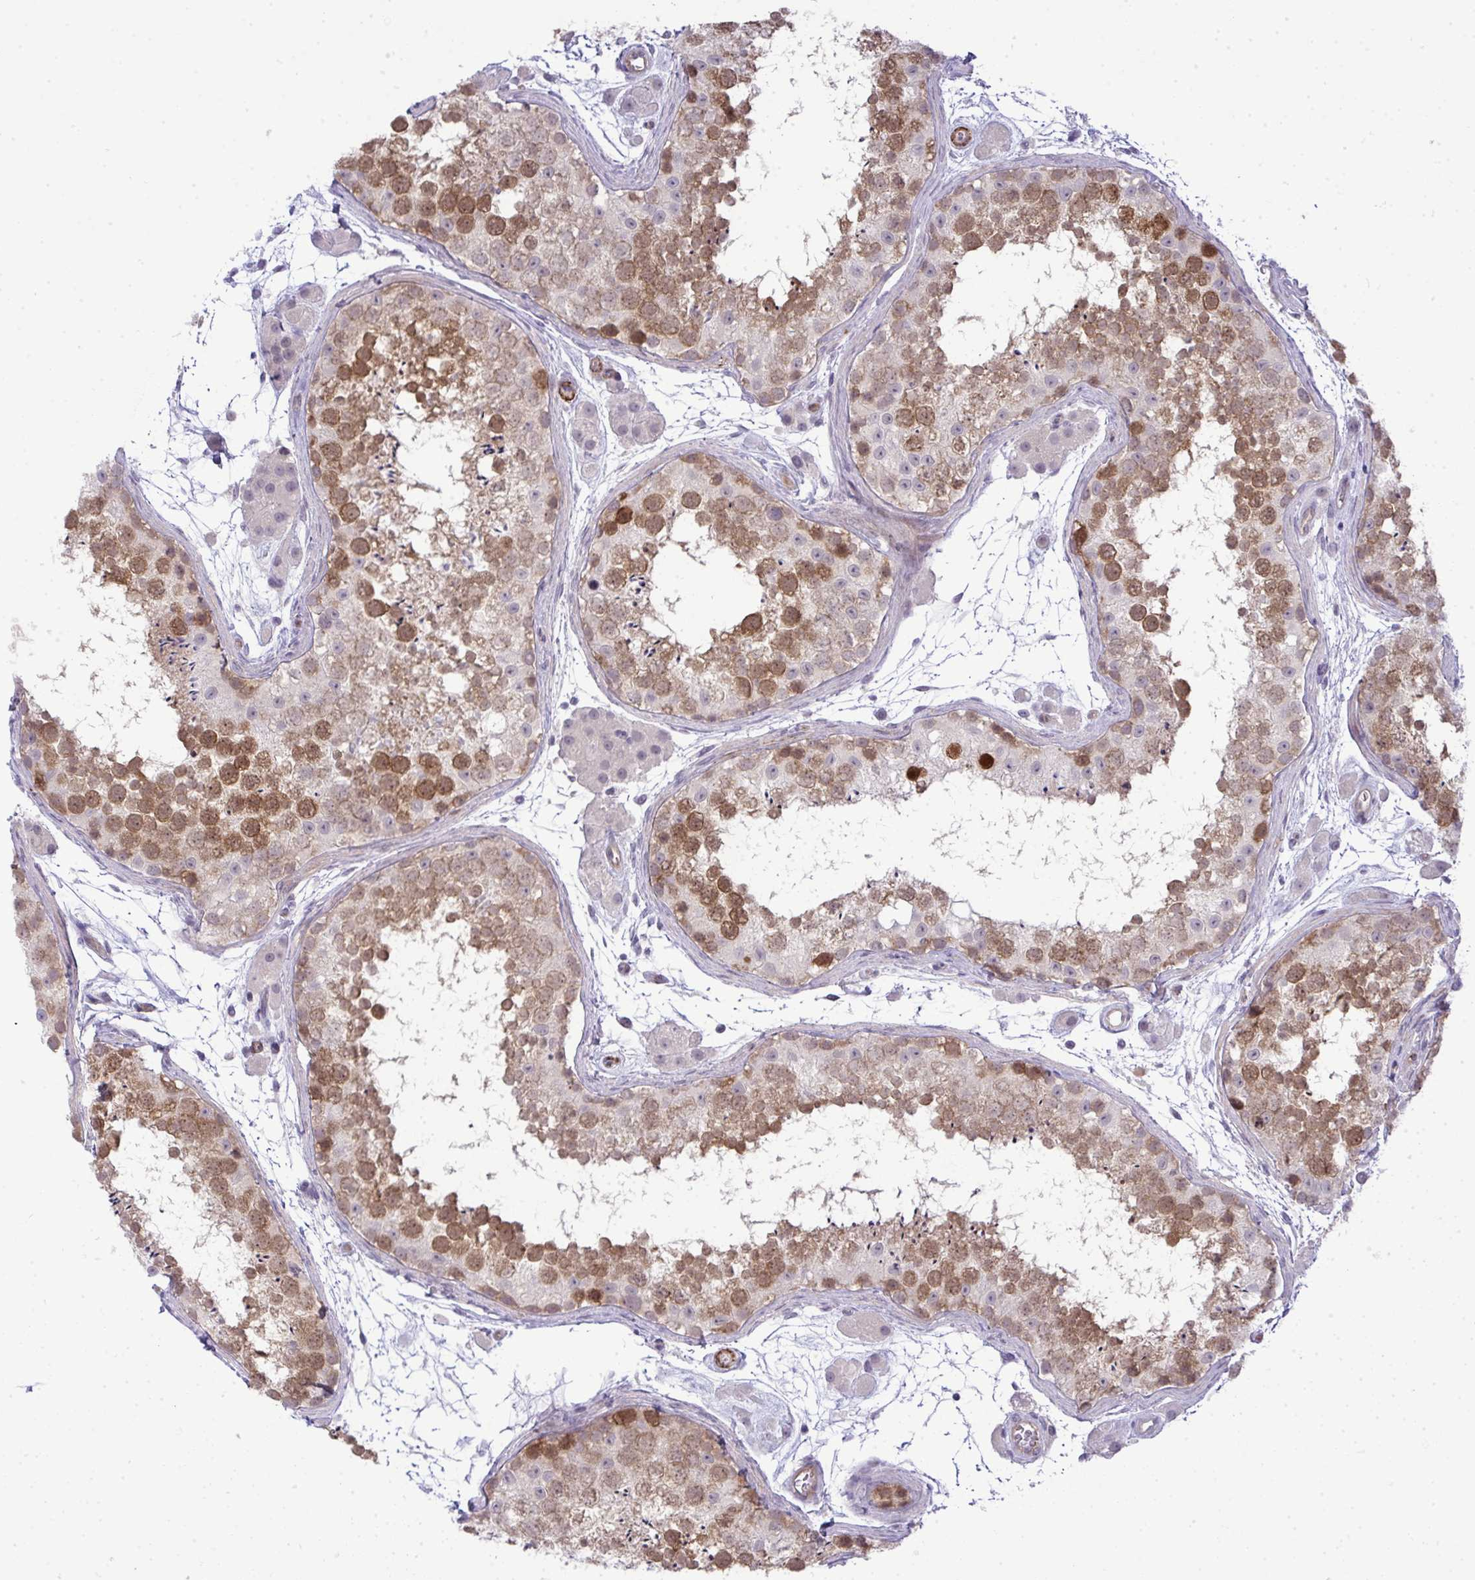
{"staining": {"intensity": "moderate", "quantity": "25%-75%", "location": "cytoplasmic/membranous,nuclear"}, "tissue": "testis", "cell_type": "Cells in seminiferous ducts", "image_type": "normal", "snomed": [{"axis": "morphology", "description": "Normal tissue, NOS"}, {"axis": "topography", "description": "Testis"}], "caption": "Testis stained with DAB (3,3'-diaminobenzidine) immunohistochemistry exhibits medium levels of moderate cytoplasmic/membranous,nuclear expression in about 25%-75% of cells in seminiferous ducts. The staining is performed using DAB (3,3'-diaminobenzidine) brown chromogen to label protein expression. The nuclei are counter-stained blue using hematoxylin.", "gene": "UBE2S", "patient": {"sex": "male", "age": 41}}